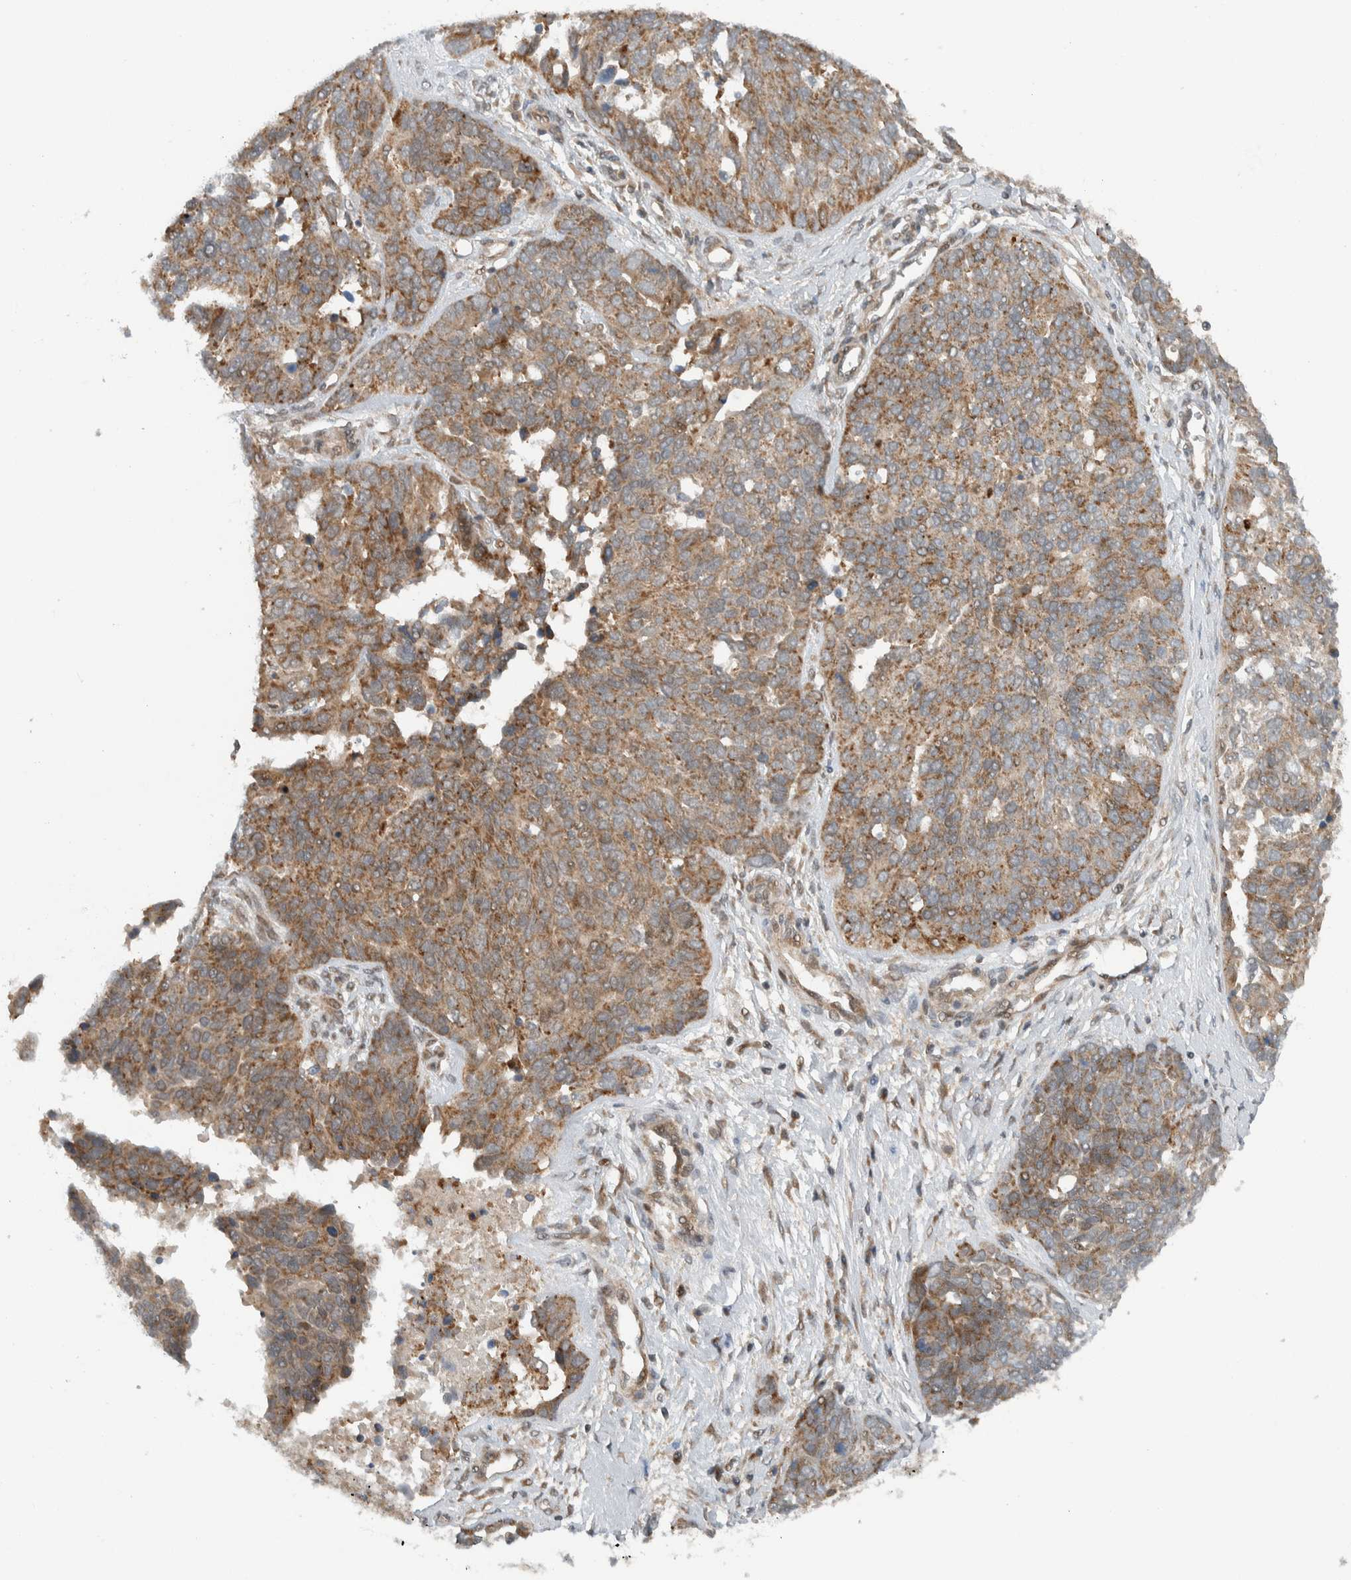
{"staining": {"intensity": "weak", "quantity": ">75%", "location": "cytoplasmic/membranous"}, "tissue": "ovarian cancer", "cell_type": "Tumor cells", "image_type": "cancer", "snomed": [{"axis": "morphology", "description": "Cystadenocarcinoma, serous, NOS"}, {"axis": "topography", "description": "Ovary"}], "caption": "A photomicrograph of serous cystadenocarcinoma (ovarian) stained for a protein shows weak cytoplasmic/membranous brown staining in tumor cells.", "gene": "KLHL6", "patient": {"sex": "female", "age": 44}}